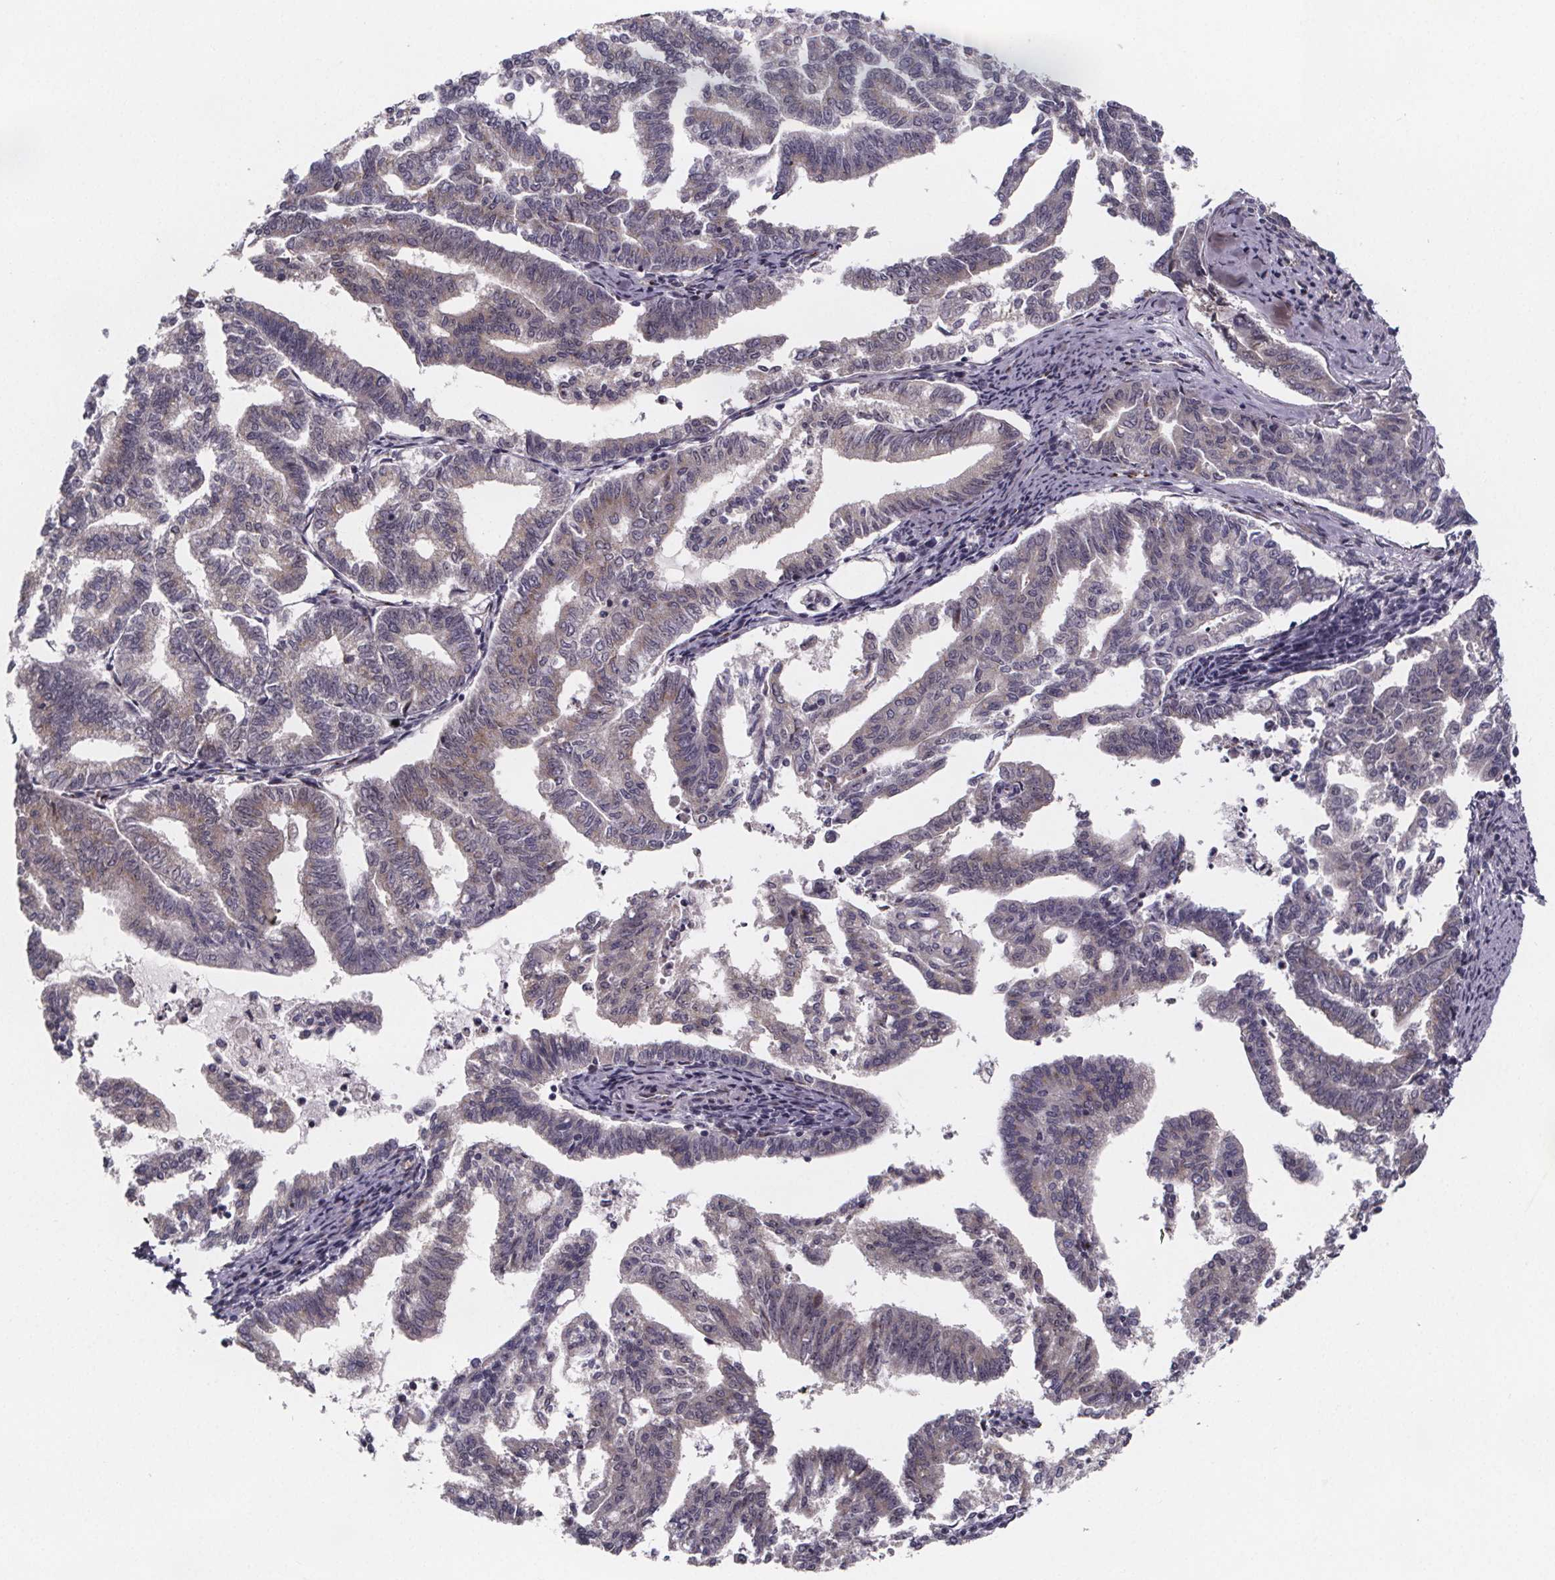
{"staining": {"intensity": "weak", "quantity": "<25%", "location": "cytoplasmic/membranous"}, "tissue": "endometrial cancer", "cell_type": "Tumor cells", "image_type": "cancer", "snomed": [{"axis": "morphology", "description": "Adenocarcinoma, NOS"}, {"axis": "topography", "description": "Endometrium"}], "caption": "IHC photomicrograph of endometrial cancer stained for a protein (brown), which displays no staining in tumor cells.", "gene": "NDST1", "patient": {"sex": "female", "age": 79}}